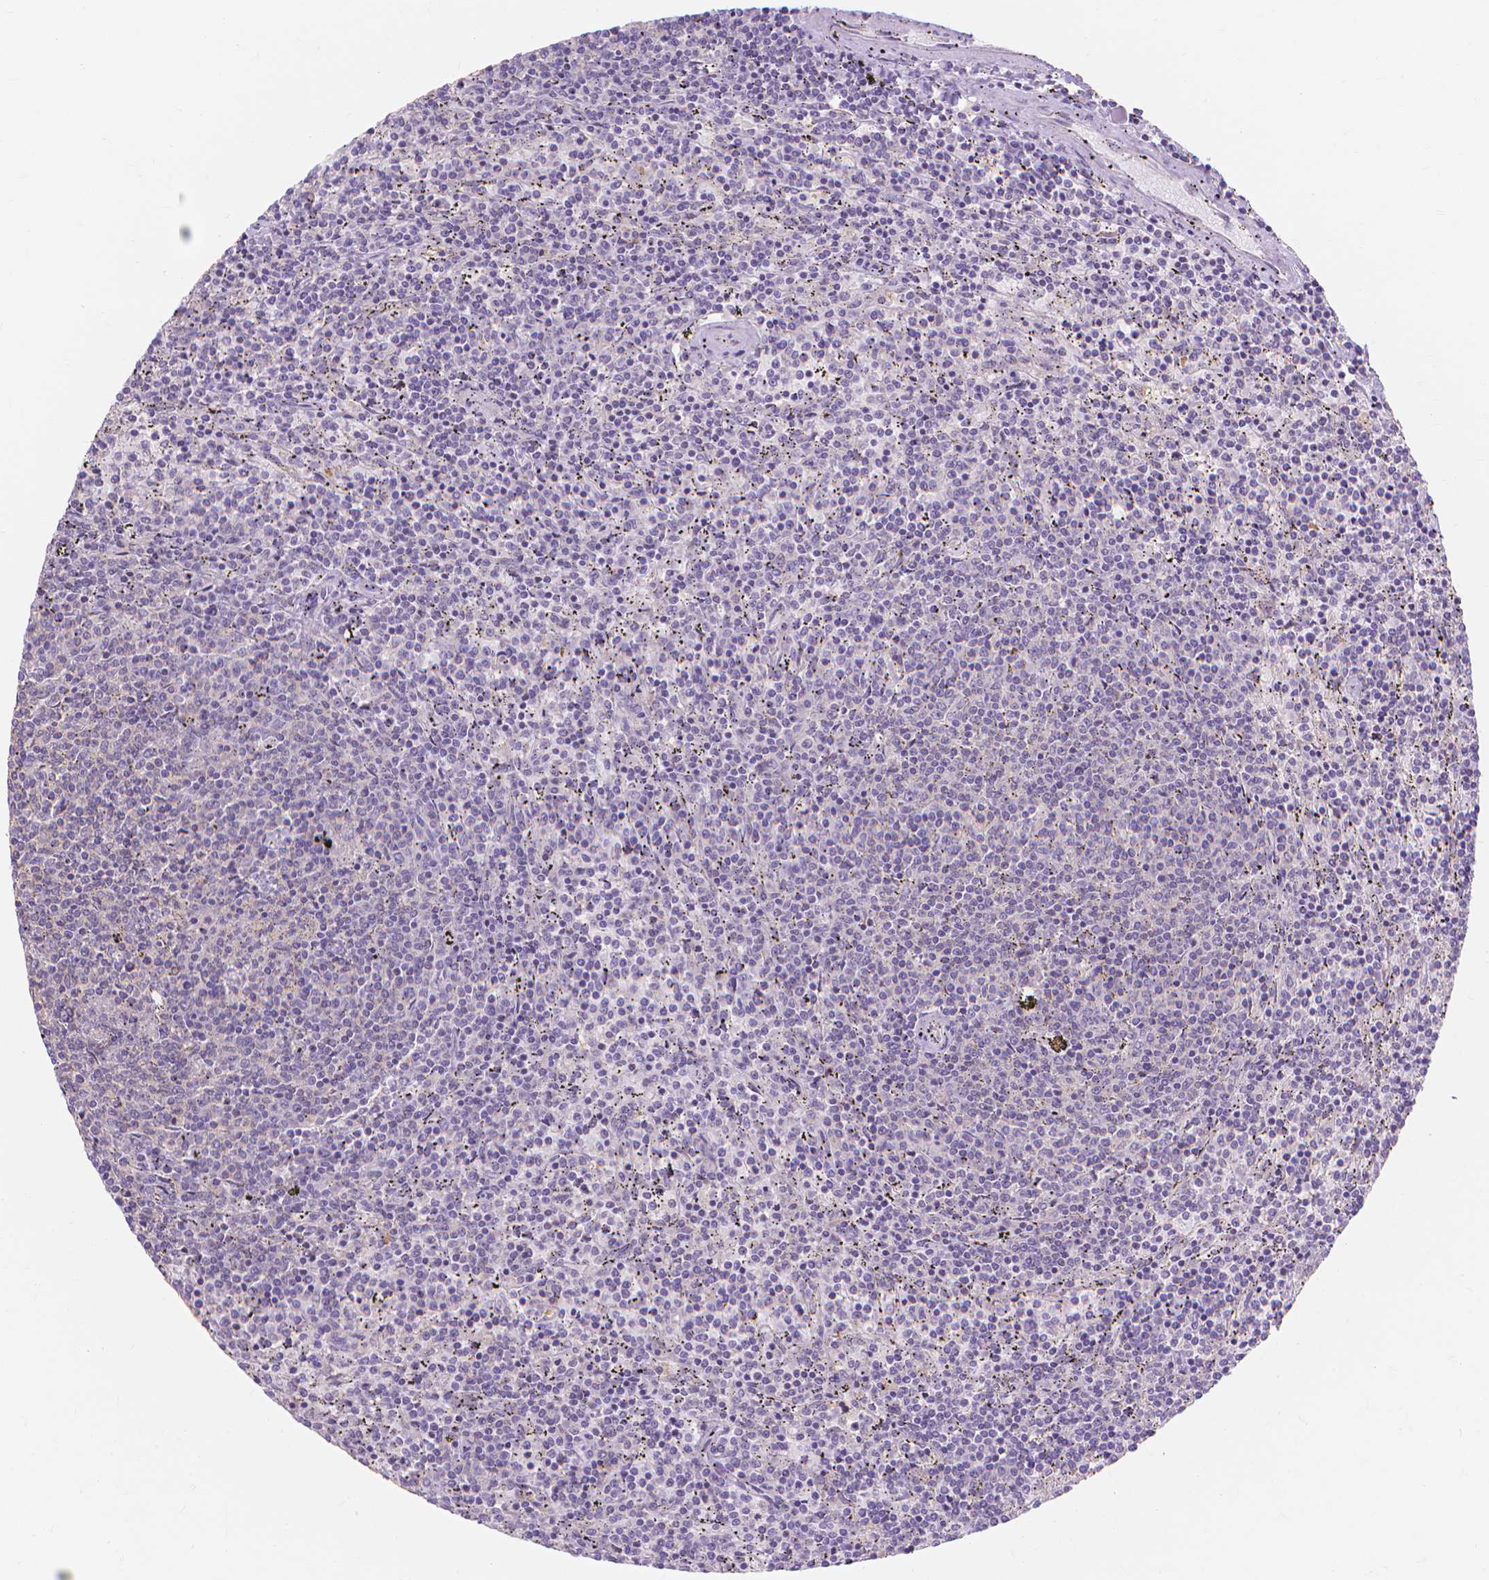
{"staining": {"intensity": "negative", "quantity": "none", "location": "none"}, "tissue": "lymphoma", "cell_type": "Tumor cells", "image_type": "cancer", "snomed": [{"axis": "morphology", "description": "Malignant lymphoma, non-Hodgkin's type, Low grade"}, {"axis": "topography", "description": "Spleen"}], "caption": "IHC photomicrograph of human lymphoma stained for a protein (brown), which displays no staining in tumor cells.", "gene": "PRDM13", "patient": {"sex": "female", "age": 50}}